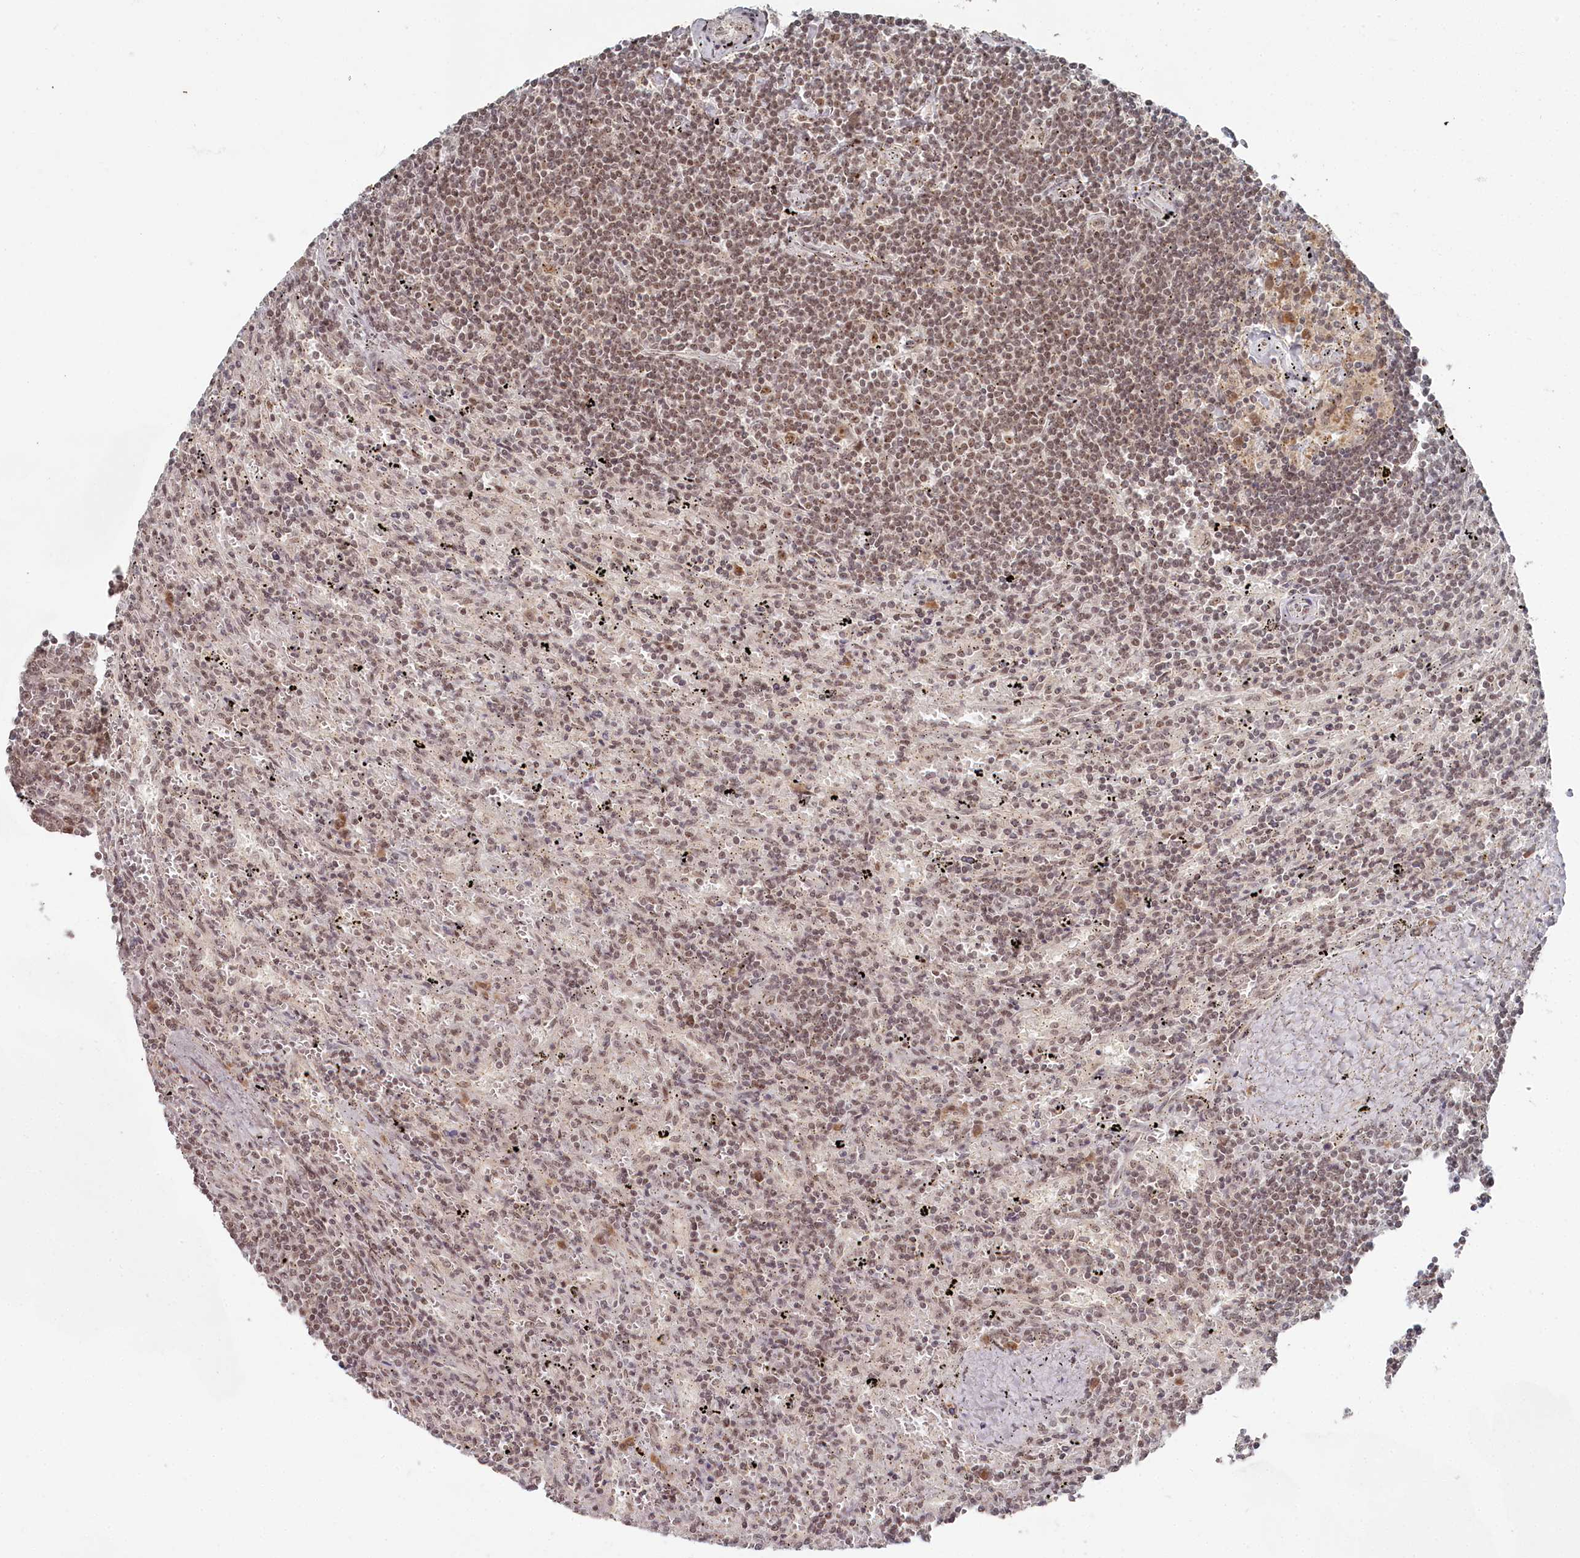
{"staining": {"intensity": "weak", "quantity": ">75%", "location": "nuclear"}, "tissue": "lymphoma", "cell_type": "Tumor cells", "image_type": "cancer", "snomed": [{"axis": "morphology", "description": "Malignant lymphoma, non-Hodgkin's type, Low grade"}, {"axis": "topography", "description": "Spleen"}], "caption": "Lymphoma tissue demonstrates weak nuclear expression in approximately >75% of tumor cells The staining was performed using DAB to visualize the protein expression in brown, while the nuclei were stained in blue with hematoxylin (Magnification: 20x).", "gene": "EXOSC1", "patient": {"sex": "male", "age": 76}}